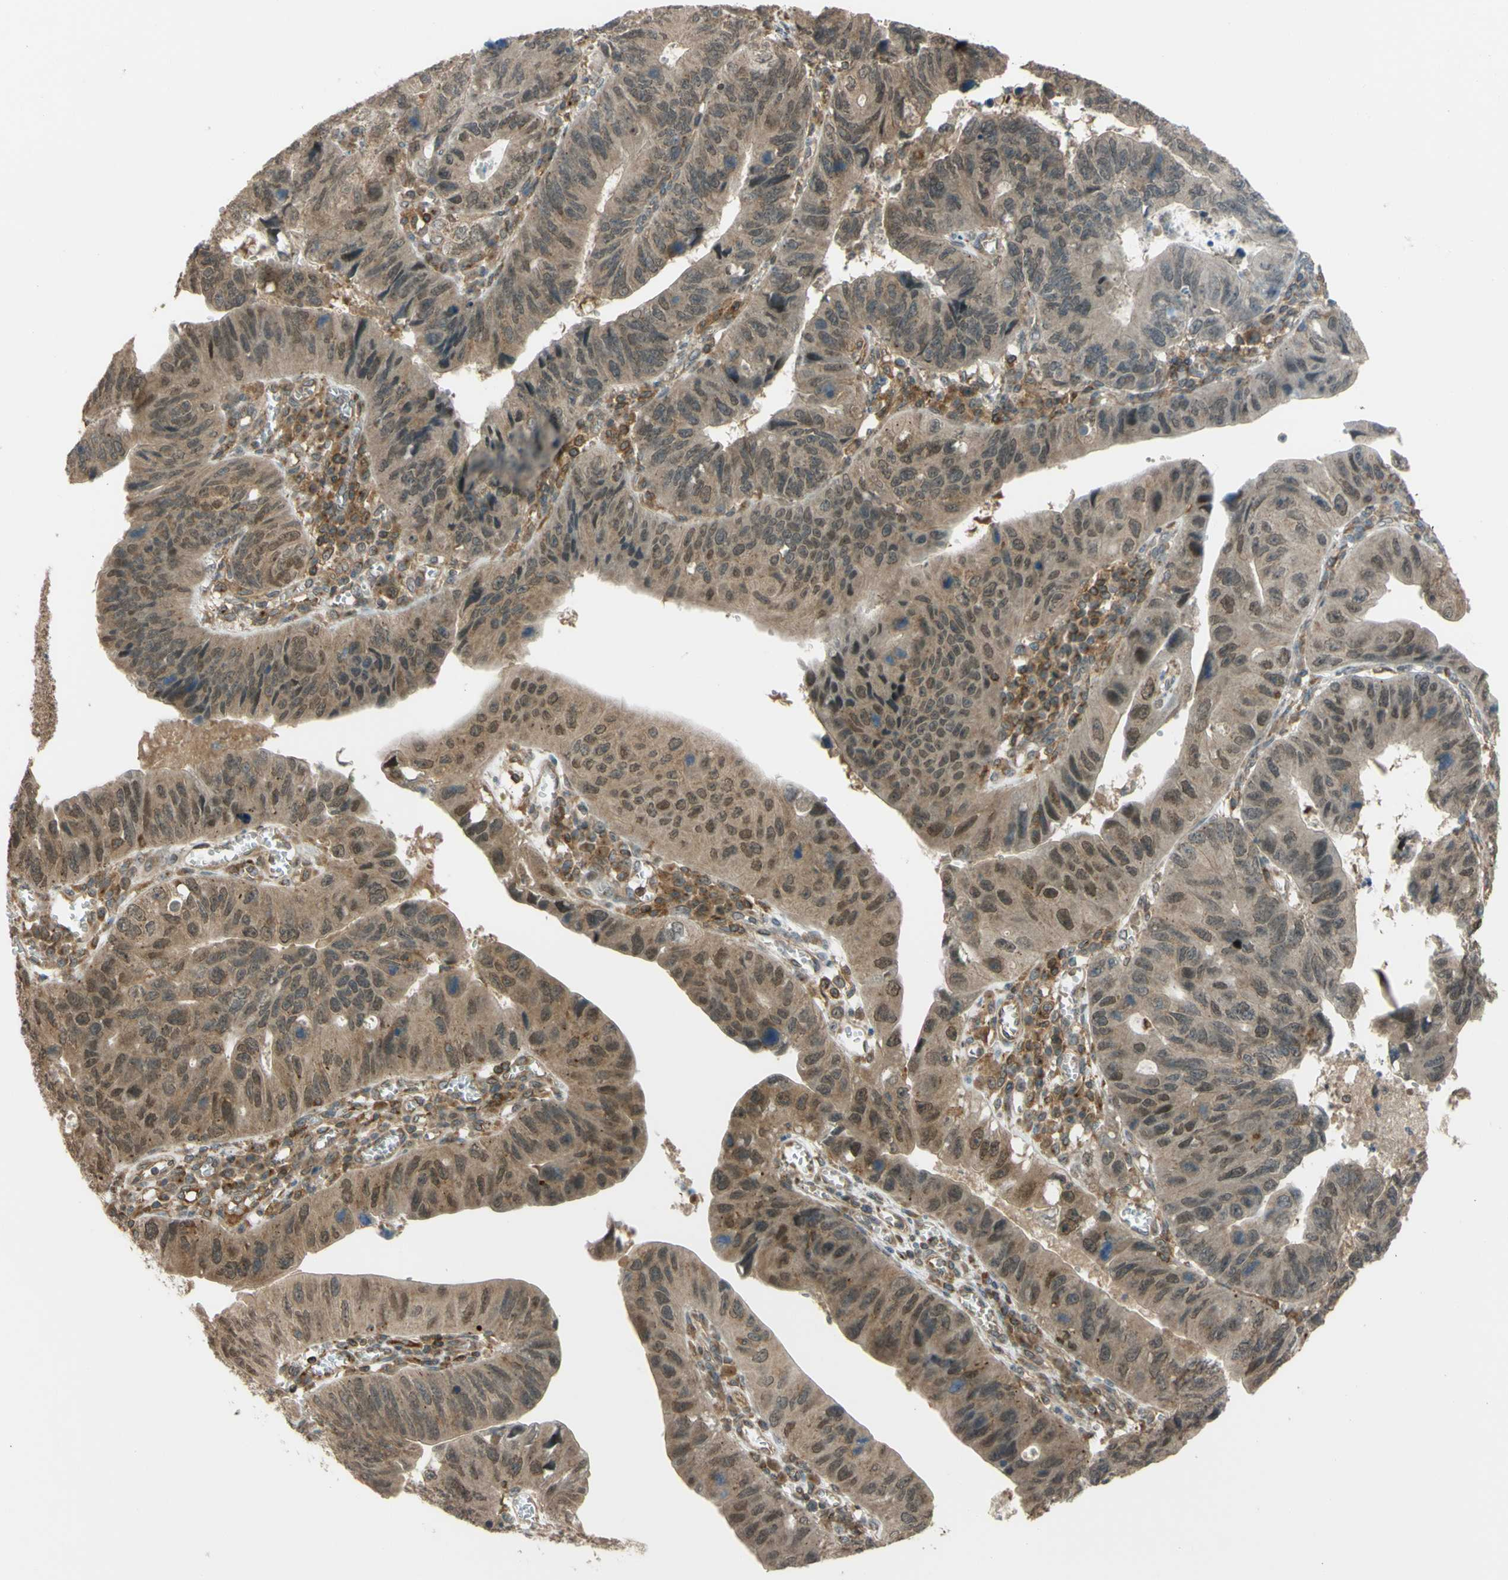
{"staining": {"intensity": "weak", "quantity": ">75%", "location": "cytoplasmic/membranous,nuclear"}, "tissue": "stomach cancer", "cell_type": "Tumor cells", "image_type": "cancer", "snomed": [{"axis": "morphology", "description": "Adenocarcinoma, NOS"}, {"axis": "topography", "description": "Stomach"}], "caption": "A photomicrograph showing weak cytoplasmic/membranous and nuclear positivity in approximately >75% of tumor cells in stomach cancer, as visualized by brown immunohistochemical staining.", "gene": "FLII", "patient": {"sex": "male", "age": 59}}